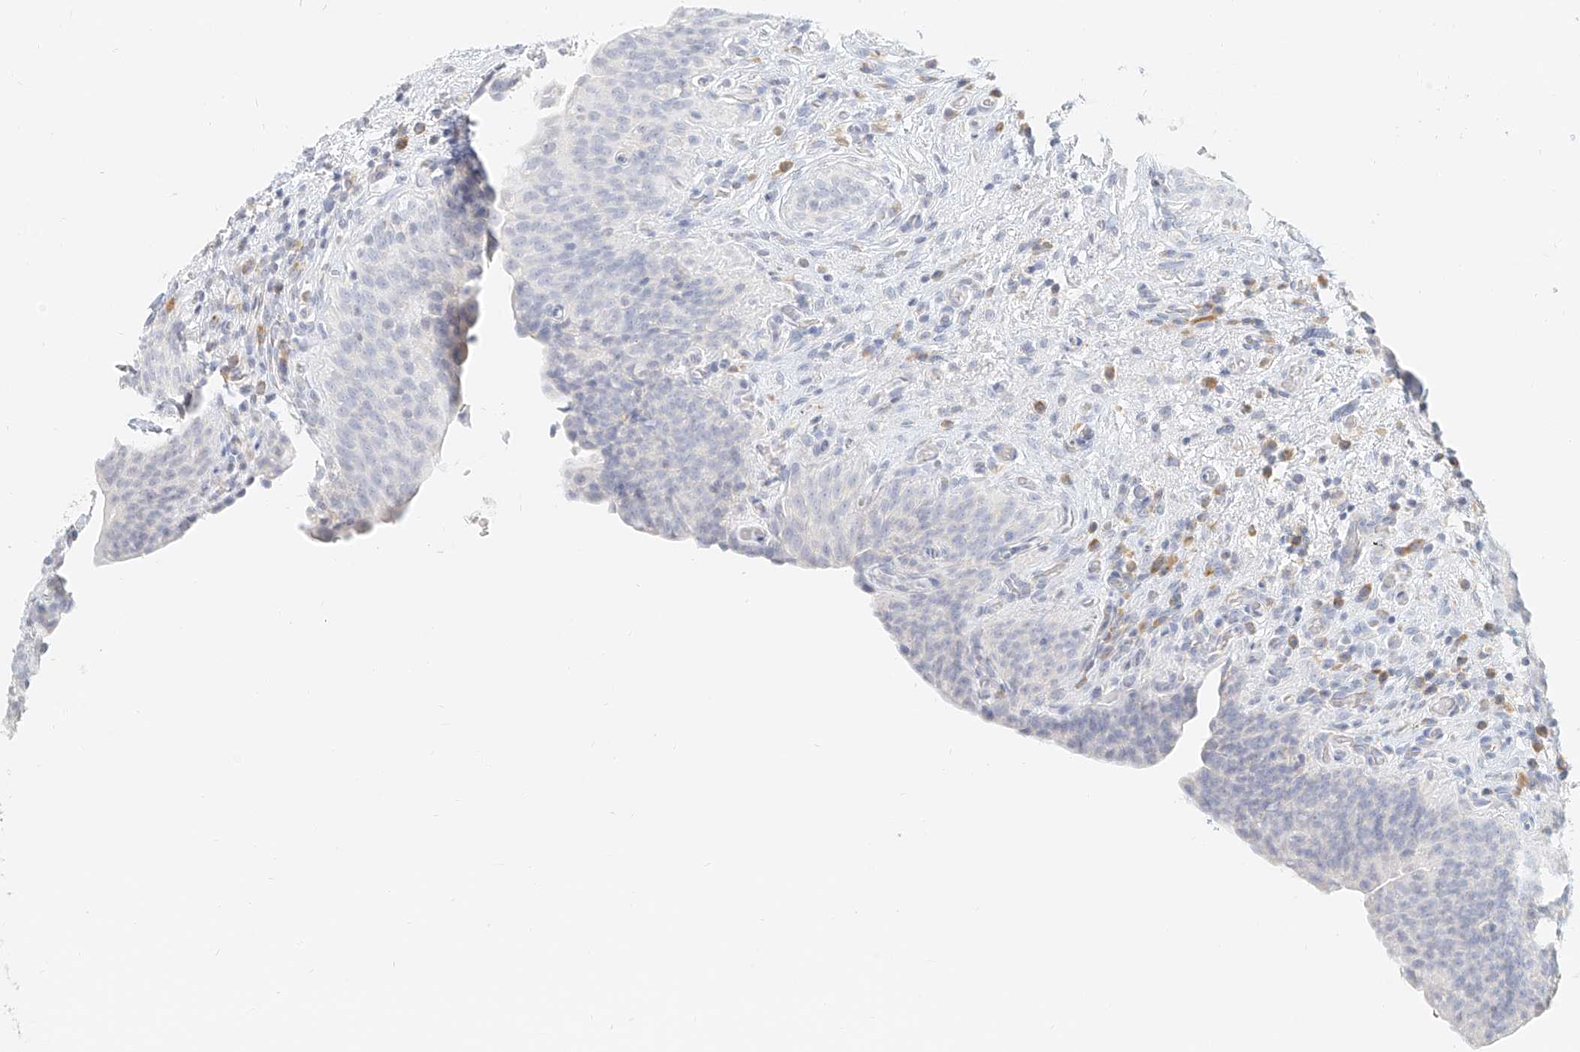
{"staining": {"intensity": "negative", "quantity": "none", "location": "none"}, "tissue": "urinary bladder", "cell_type": "Urothelial cells", "image_type": "normal", "snomed": [{"axis": "morphology", "description": "Normal tissue, NOS"}, {"axis": "topography", "description": "Urinary bladder"}], "caption": "This micrograph is of normal urinary bladder stained with immunohistochemistry to label a protein in brown with the nuclei are counter-stained blue. There is no expression in urothelial cells. (DAB (3,3'-diaminobenzidine) IHC with hematoxylin counter stain).", "gene": "CXorf58", "patient": {"sex": "male", "age": 83}}